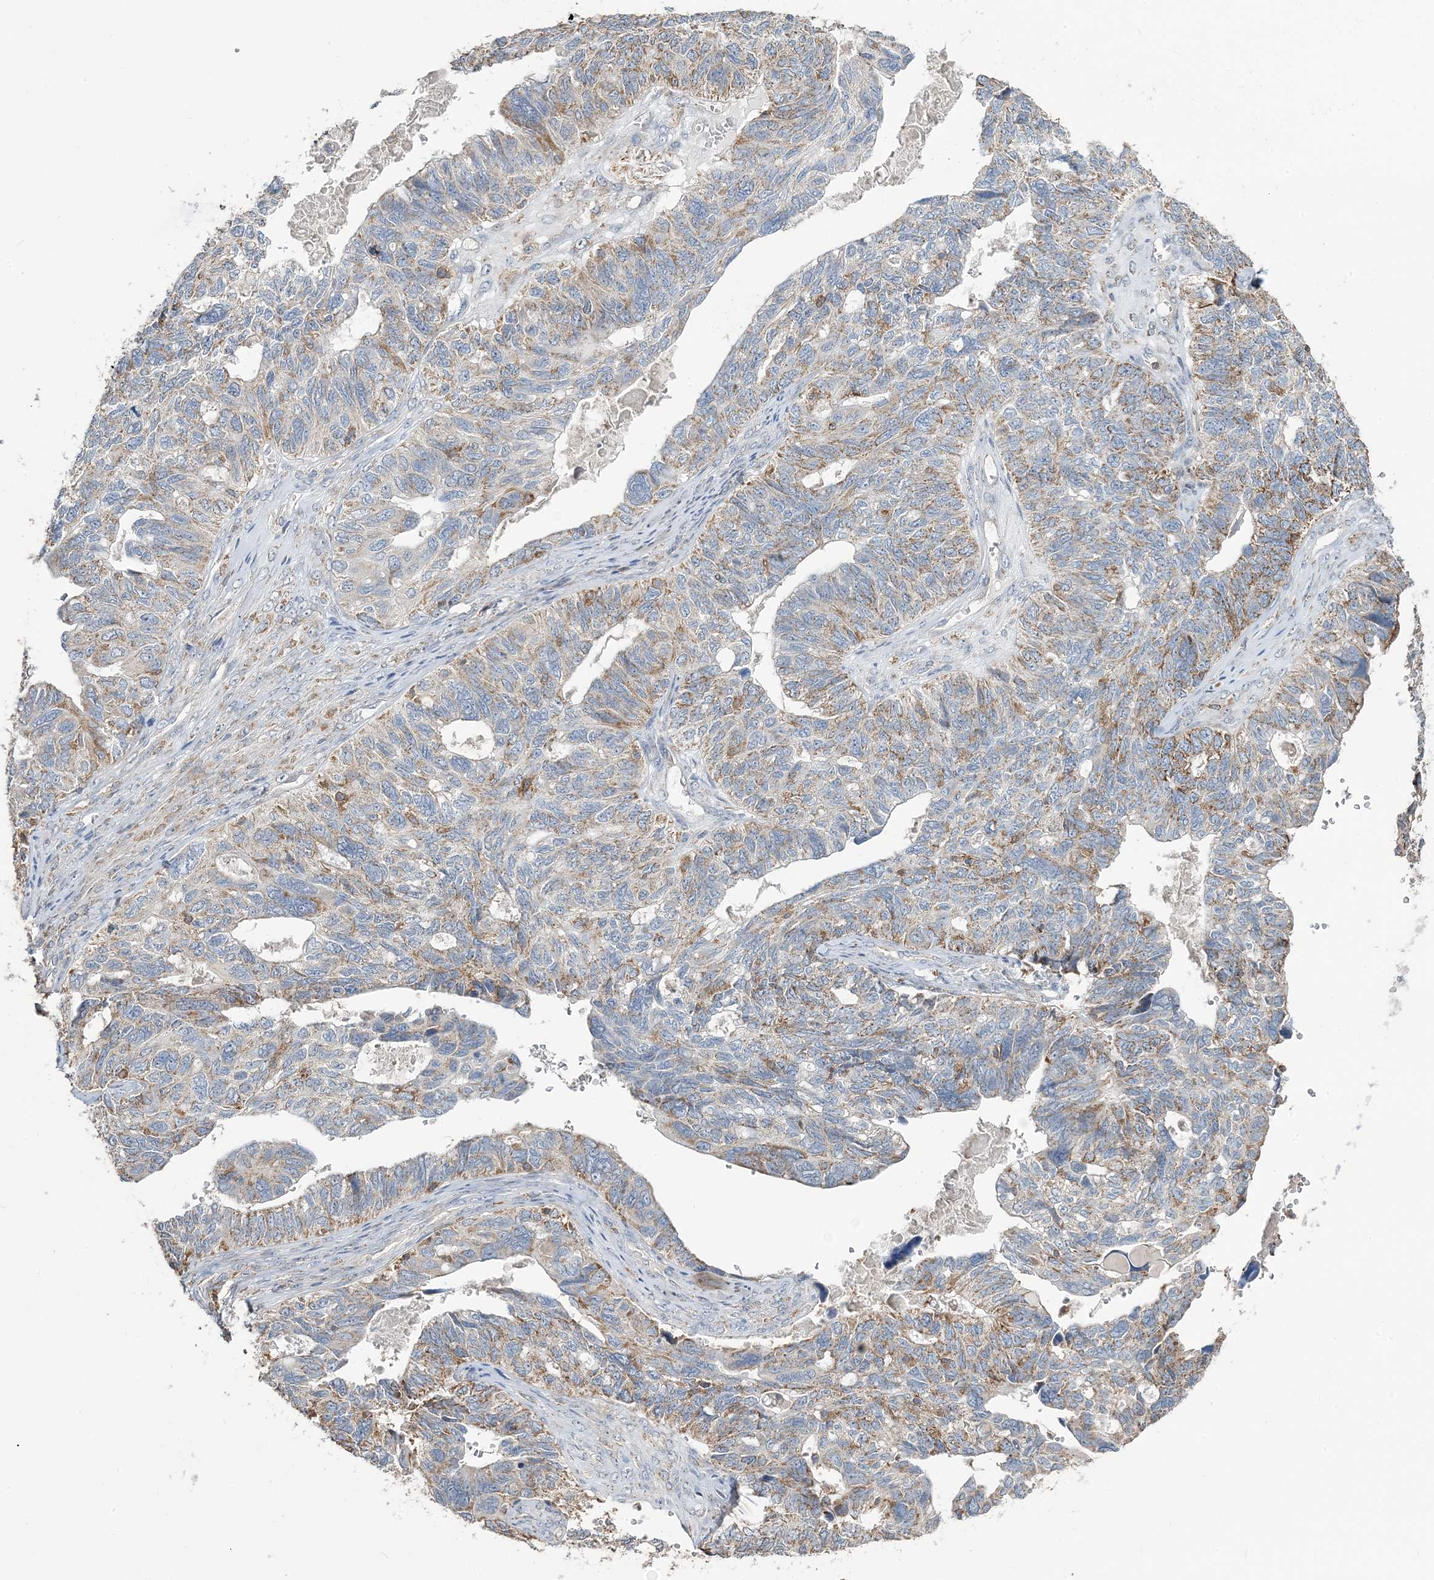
{"staining": {"intensity": "moderate", "quantity": "25%-75%", "location": "cytoplasmic/membranous"}, "tissue": "ovarian cancer", "cell_type": "Tumor cells", "image_type": "cancer", "snomed": [{"axis": "morphology", "description": "Cystadenocarcinoma, serous, NOS"}, {"axis": "topography", "description": "Ovary"}], "caption": "Immunohistochemical staining of human ovarian cancer shows medium levels of moderate cytoplasmic/membranous staining in approximately 25%-75% of tumor cells.", "gene": "TMLHE", "patient": {"sex": "female", "age": 79}}